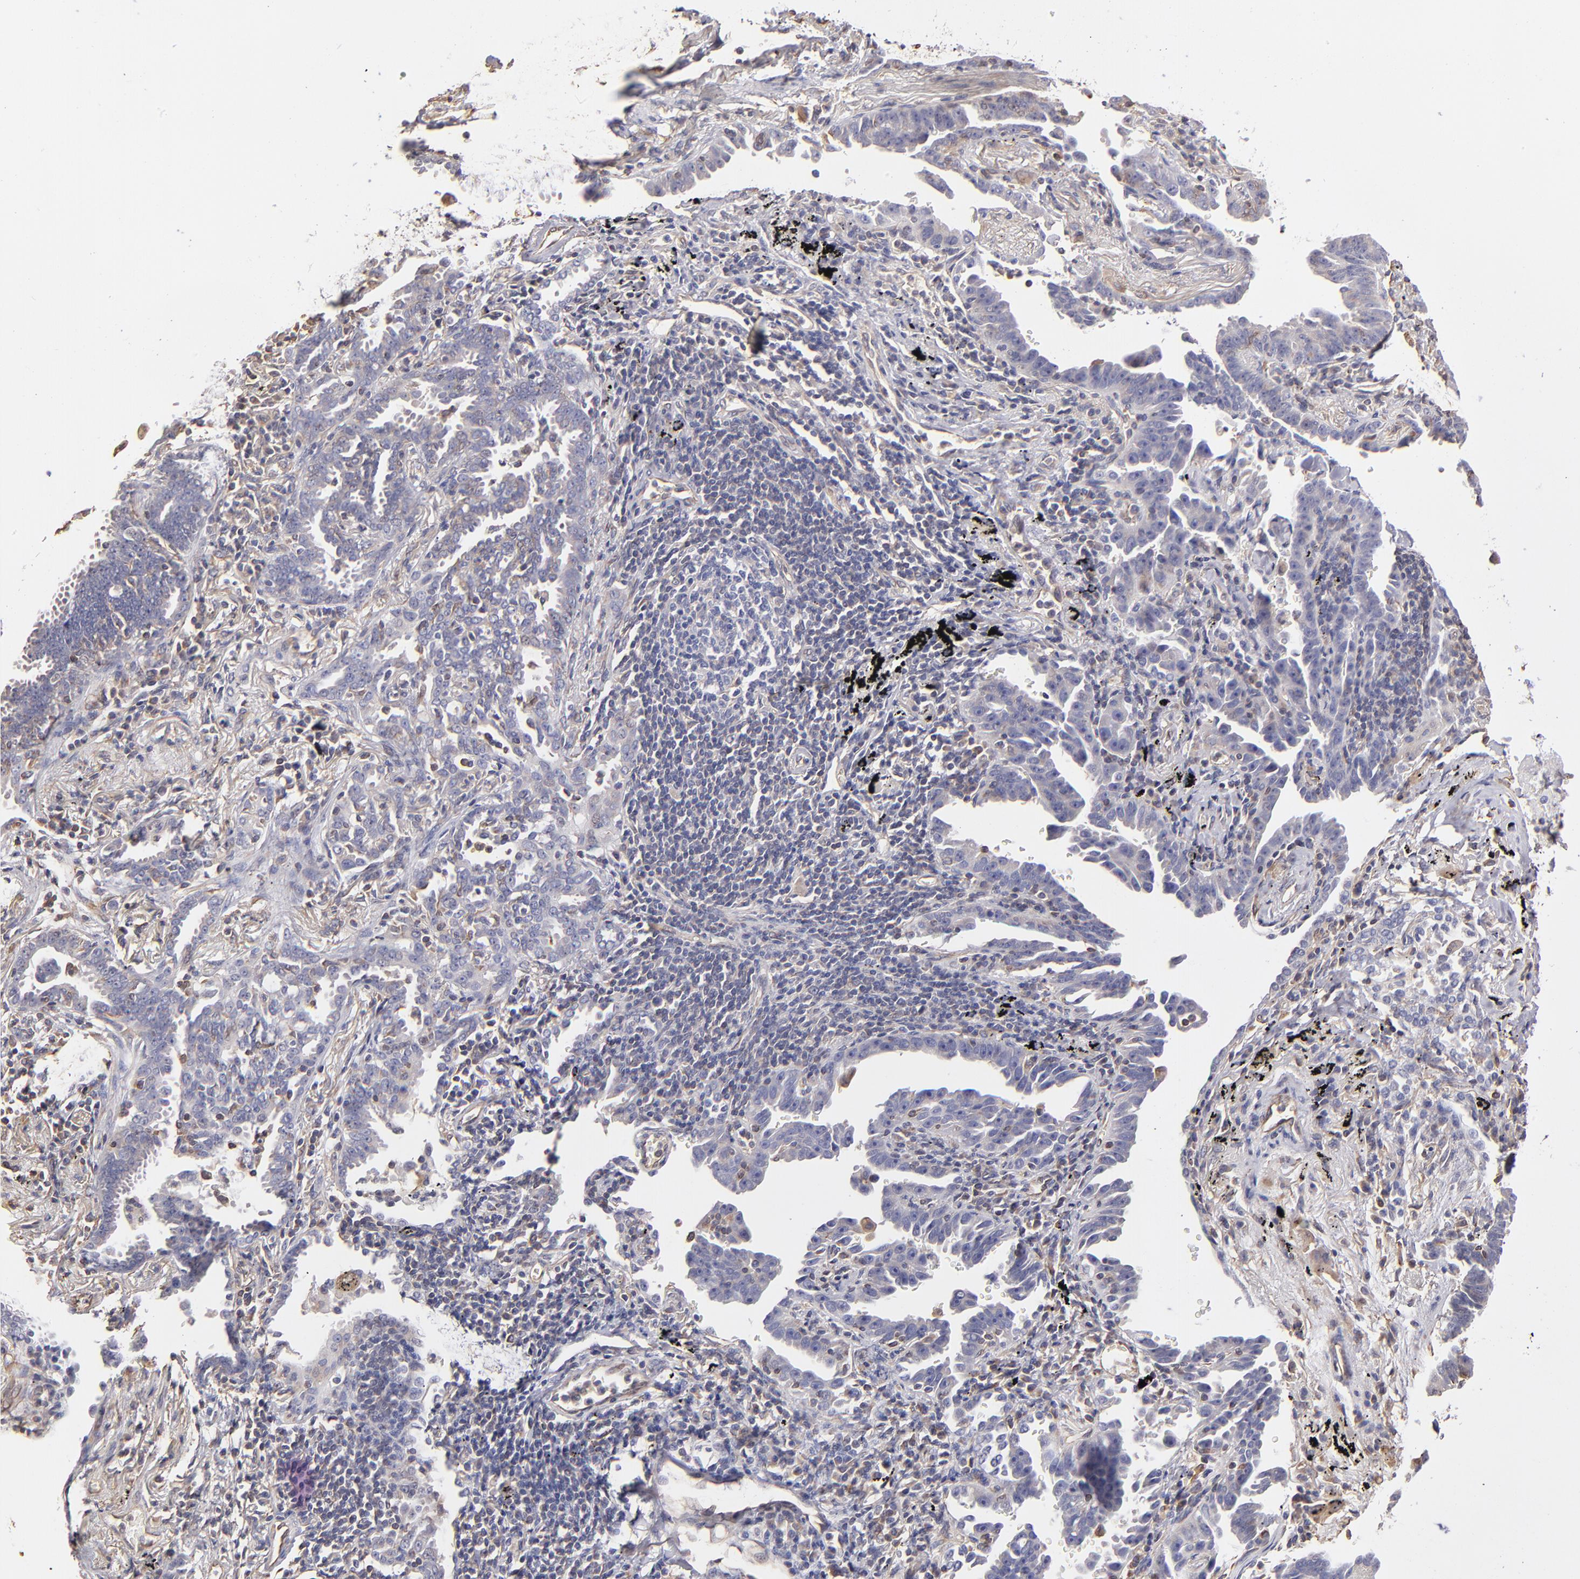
{"staining": {"intensity": "negative", "quantity": "none", "location": "none"}, "tissue": "lung cancer", "cell_type": "Tumor cells", "image_type": "cancer", "snomed": [{"axis": "morphology", "description": "Adenocarcinoma, NOS"}, {"axis": "topography", "description": "Lung"}], "caption": "This photomicrograph is of lung adenocarcinoma stained with immunohistochemistry to label a protein in brown with the nuclei are counter-stained blue. There is no staining in tumor cells.", "gene": "ABCC1", "patient": {"sex": "female", "age": 64}}